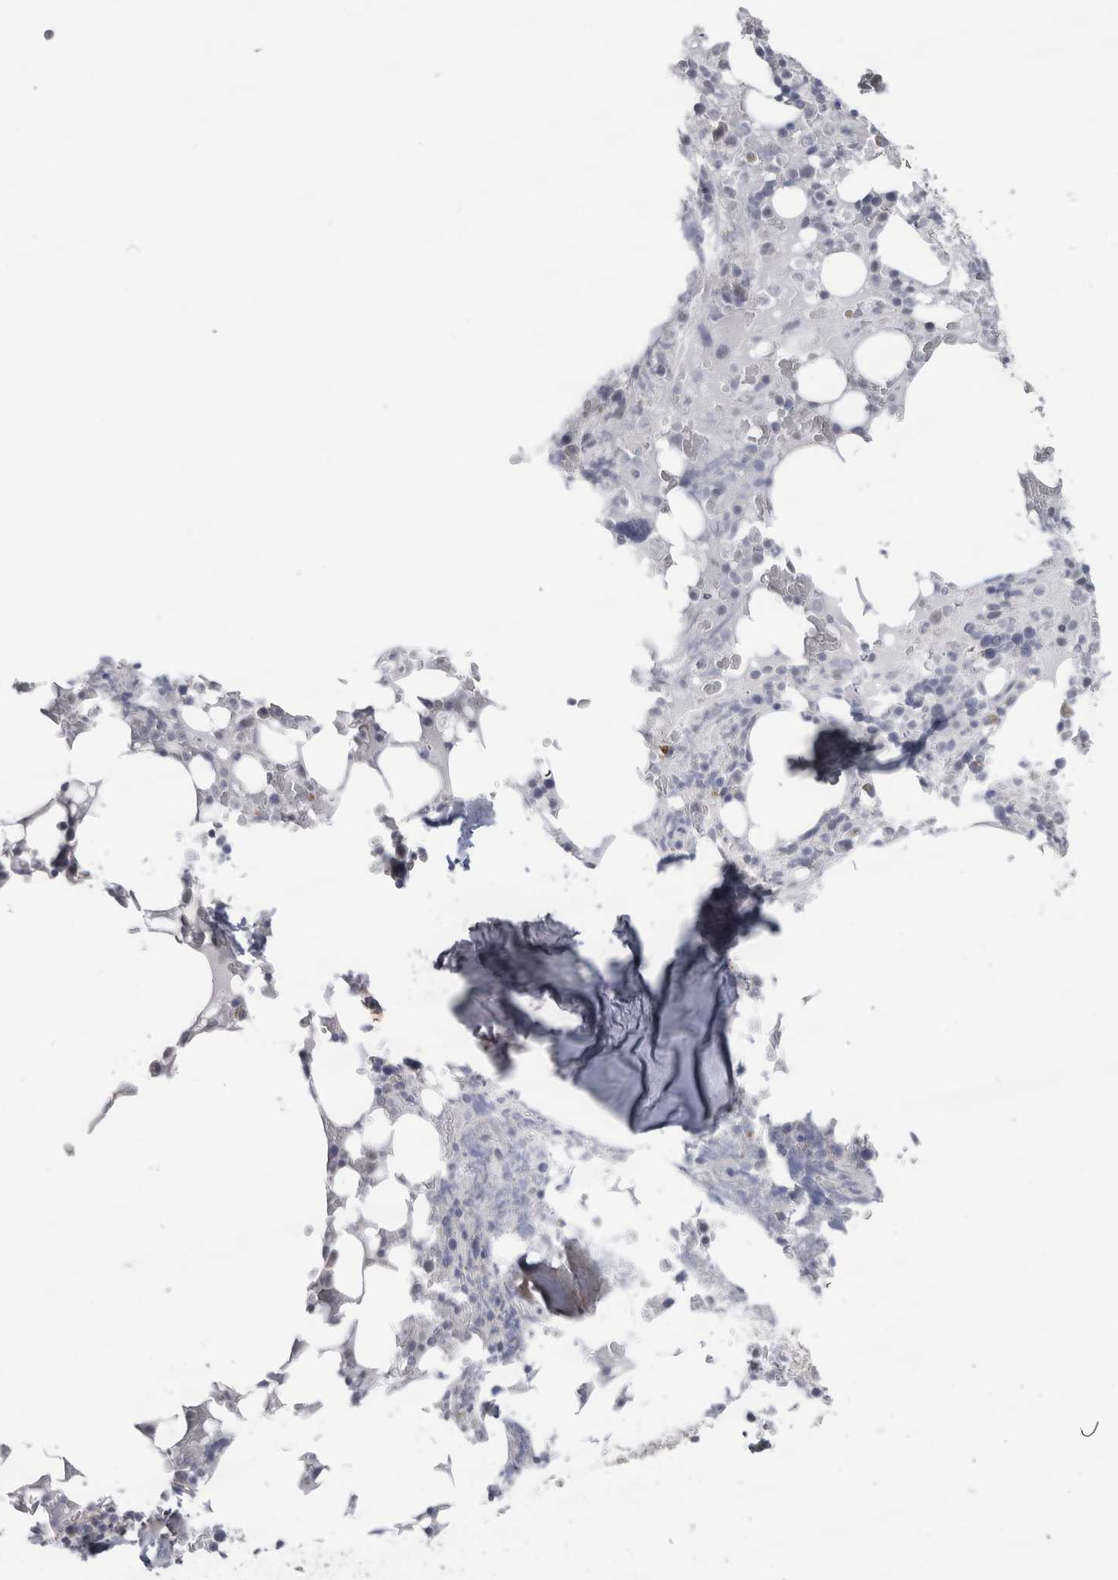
{"staining": {"intensity": "negative", "quantity": "none", "location": "none"}, "tissue": "bone marrow", "cell_type": "Hematopoietic cells", "image_type": "normal", "snomed": [{"axis": "morphology", "description": "Normal tissue, NOS"}, {"axis": "topography", "description": "Bone marrow"}], "caption": "IHC image of benign bone marrow stained for a protein (brown), which exhibits no expression in hematopoietic cells. Nuclei are stained in blue.", "gene": "CDH17", "patient": {"sex": "male", "age": 58}}